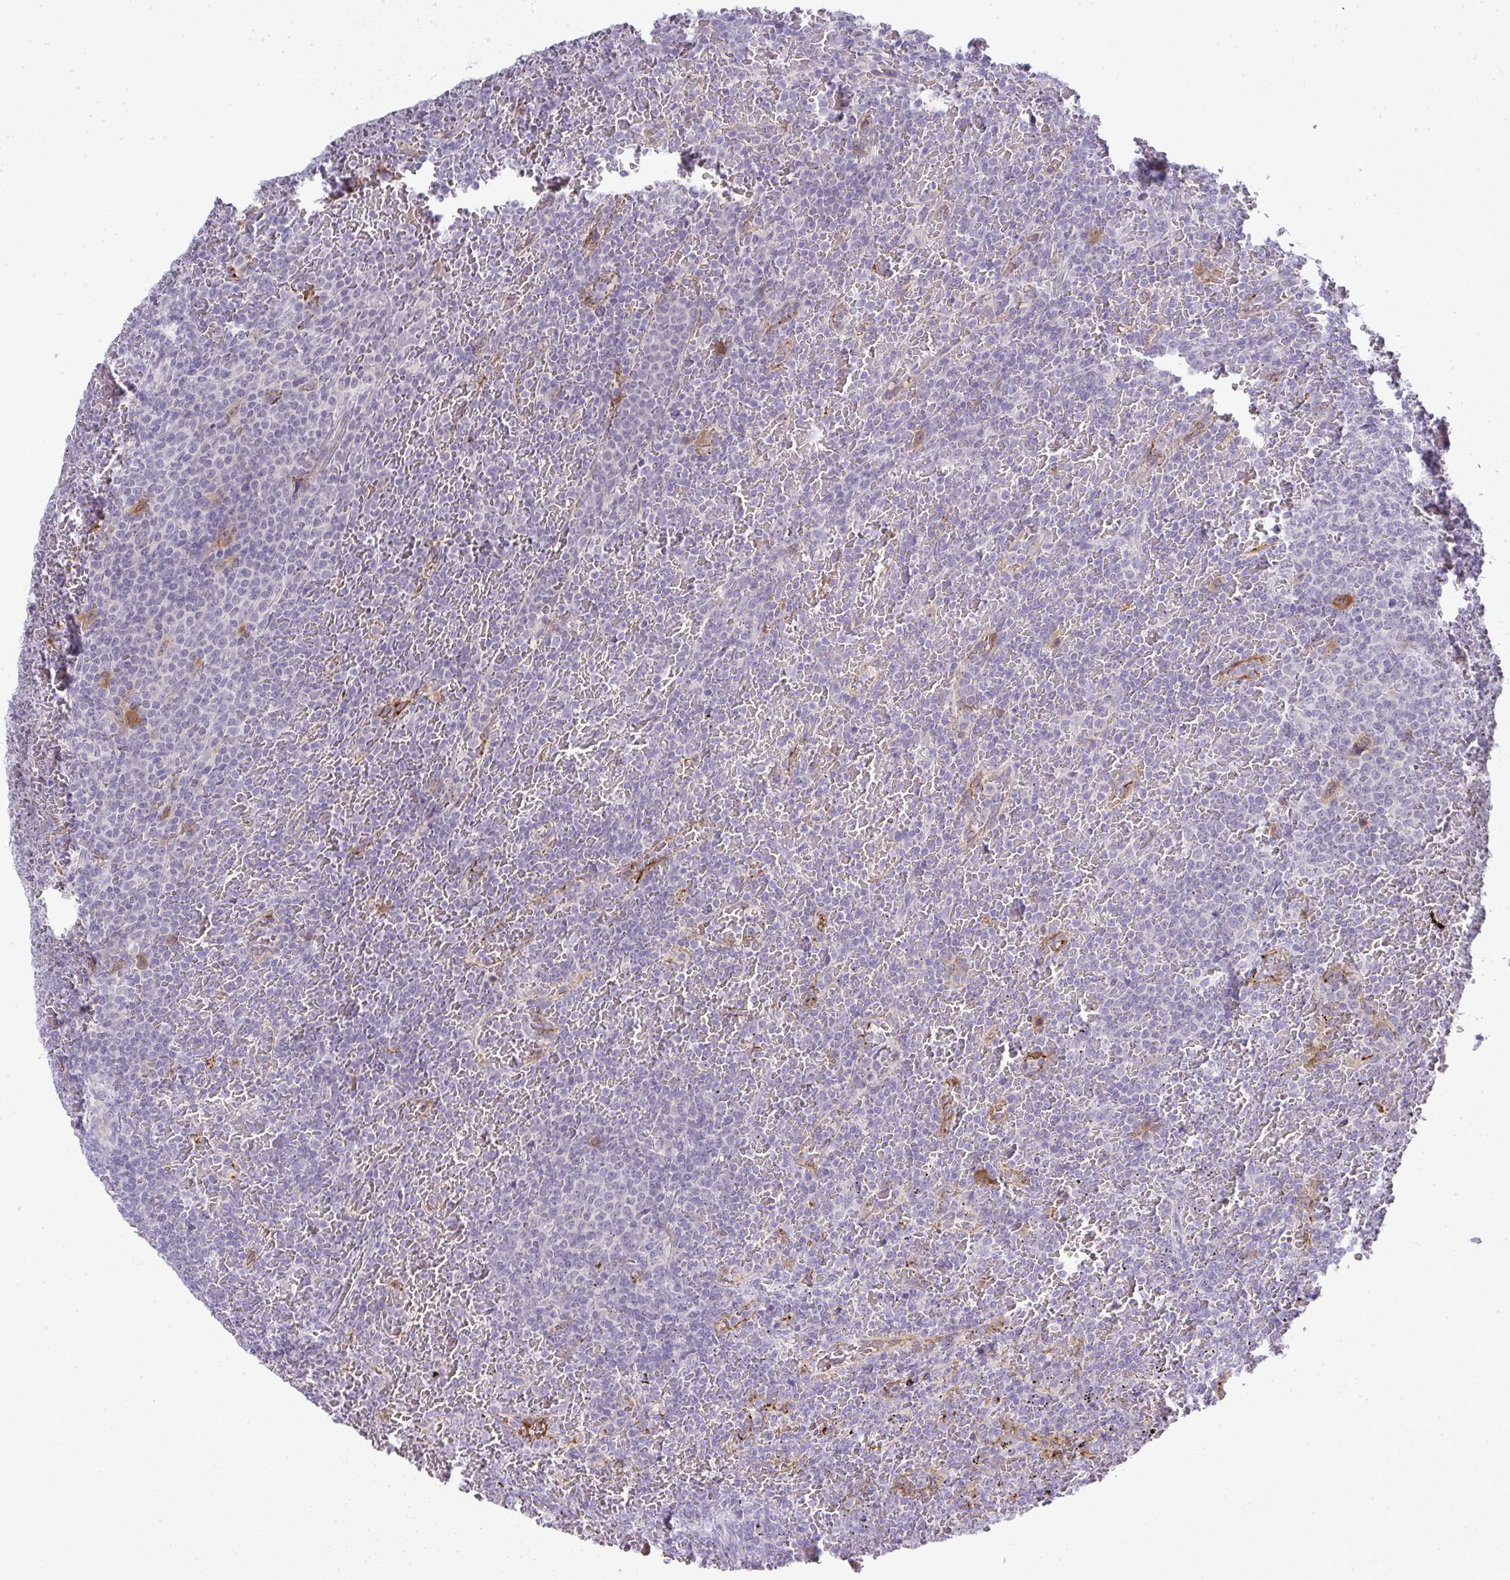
{"staining": {"intensity": "negative", "quantity": "none", "location": "none"}, "tissue": "lymphoma", "cell_type": "Tumor cells", "image_type": "cancer", "snomed": [{"axis": "morphology", "description": "Malignant lymphoma, non-Hodgkin's type, Low grade"}, {"axis": "topography", "description": "Spleen"}], "caption": "IHC micrograph of low-grade malignant lymphoma, non-Hodgkin's type stained for a protein (brown), which demonstrates no positivity in tumor cells.", "gene": "UBE2S", "patient": {"sex": "female", "age": 77}}